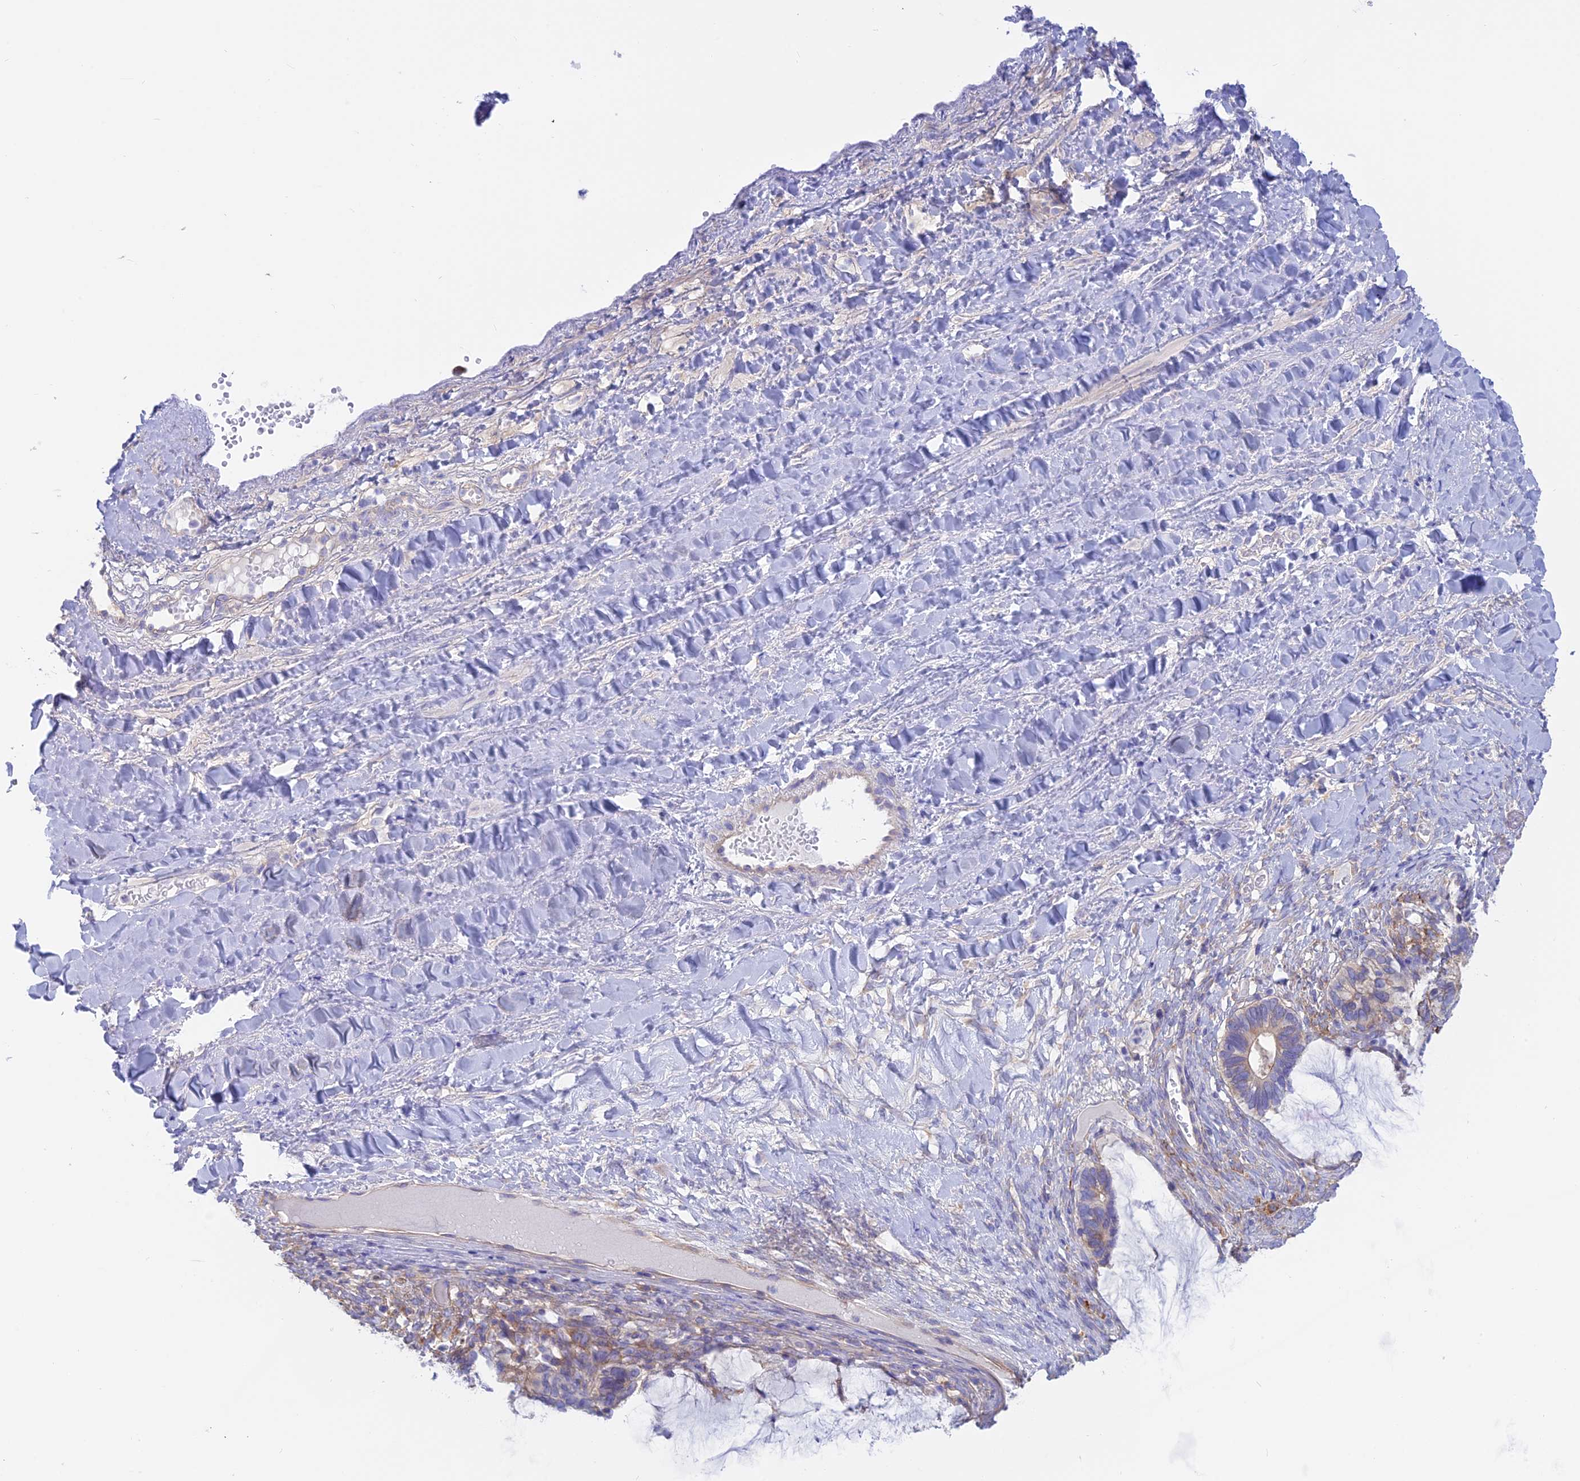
{"staining": {"intensity": "moderate", "quantity": ">75%", "location": "cytoplasmic/membranous"}, "tissue": "ovarian cancer", "cell_type": "Tumor cells", "image_type": "cancer", "snomed": [{"axis": "morphology", "description": "Cystadenocarcinoma, mucinous, NOS"}, {"axis": "topography", "description": "Ovary"}], "caption": "This is a histology image of immunohistochemistry (IHC) staining of ovarian cancer (mucinous cystadenocarcinoma), which shows moderate positivity in the cytoplasmic/membranous of tumor cells.", "gene": "LZTFL1", "patient": {"sex": "female", "age": 61}}